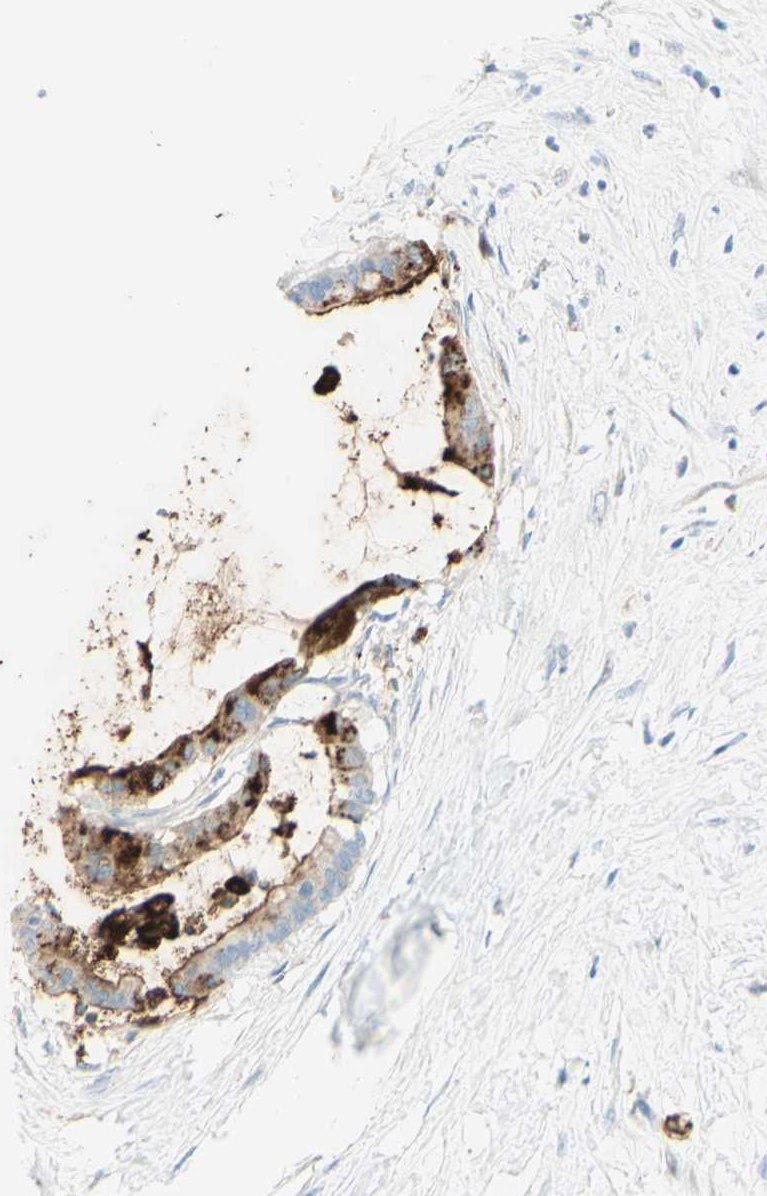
{"staining": {"intensity": "strong", "quantity": "<25%", "location": "cytoplasmic/membranous"}, "tissue": "pancreatic cancer", "cell_type": "Tumor cells", "image_type": "cancer", "snomed": [{"axis": "morphology", "description": "Adenocarcinoma, NOS"}, {"axis": "topography", "description": "Pancreas"}], "caption": "IHC (DAB) staining of pancreatic cancer reveals strong cytoplasmic/membranous protein expression in about <25% of tumor cells.", "gene": "TSPAN1", "patient": {"sex": "male", "age": 41}}